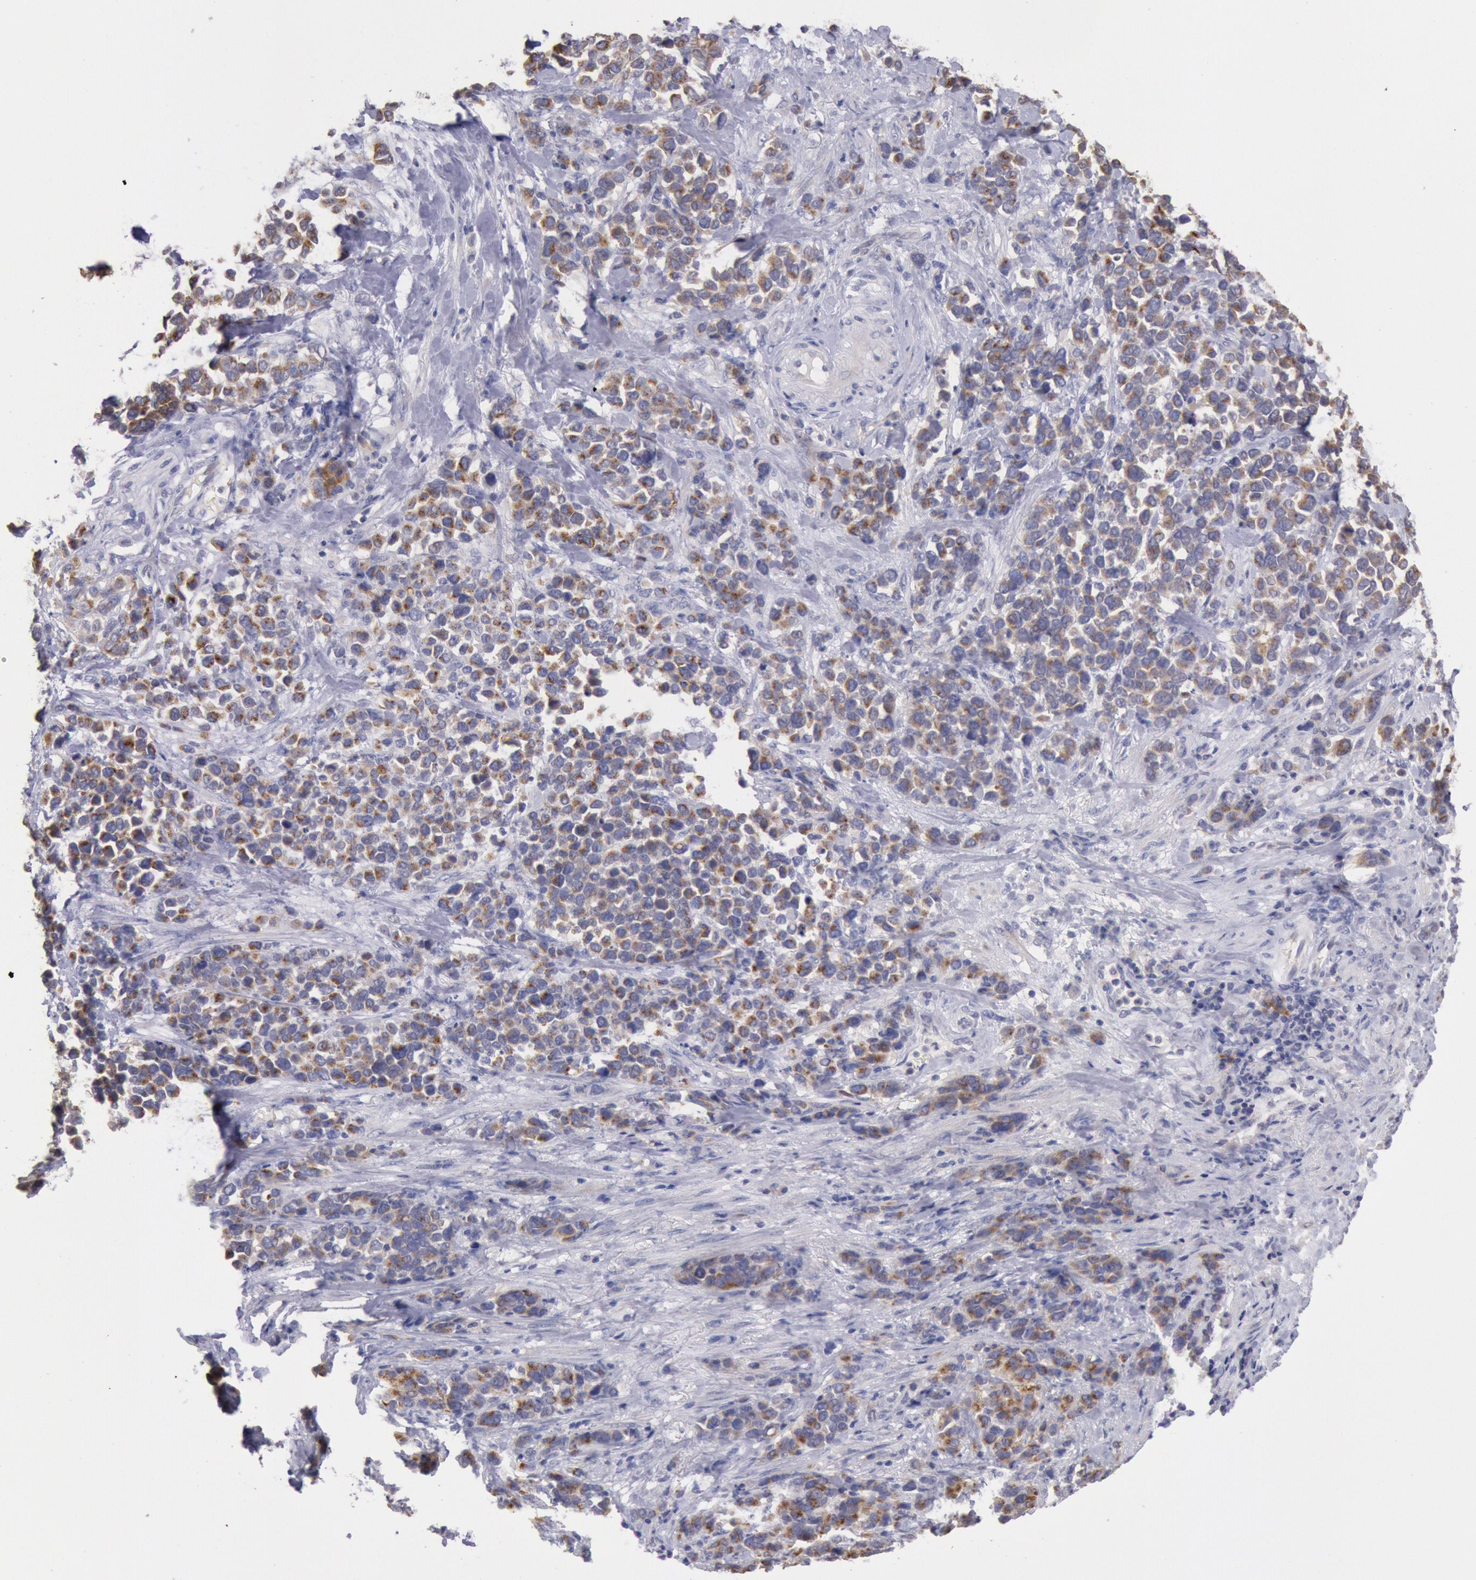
{"staining": {"intensity": "moderate", "quantity": "25%-75%", "location": "cytoplasmic/membranous"}, "tissue": "stomach cancer", "cell_type": "Tumor cells", "image_type": "cancer", "snomed": [{"axis": "morphology", "description": "Adenocarcinoma, NOS"}, {"axis": "topography", "description": "Stomach, upper"}], "caption": "Human adenocarcinoma (stomach) stained with a protein marker exhibits moderate staining in tumor cells.", "gene": "GAL3ST1", "patient": {"sex": "male", "age": 71}}